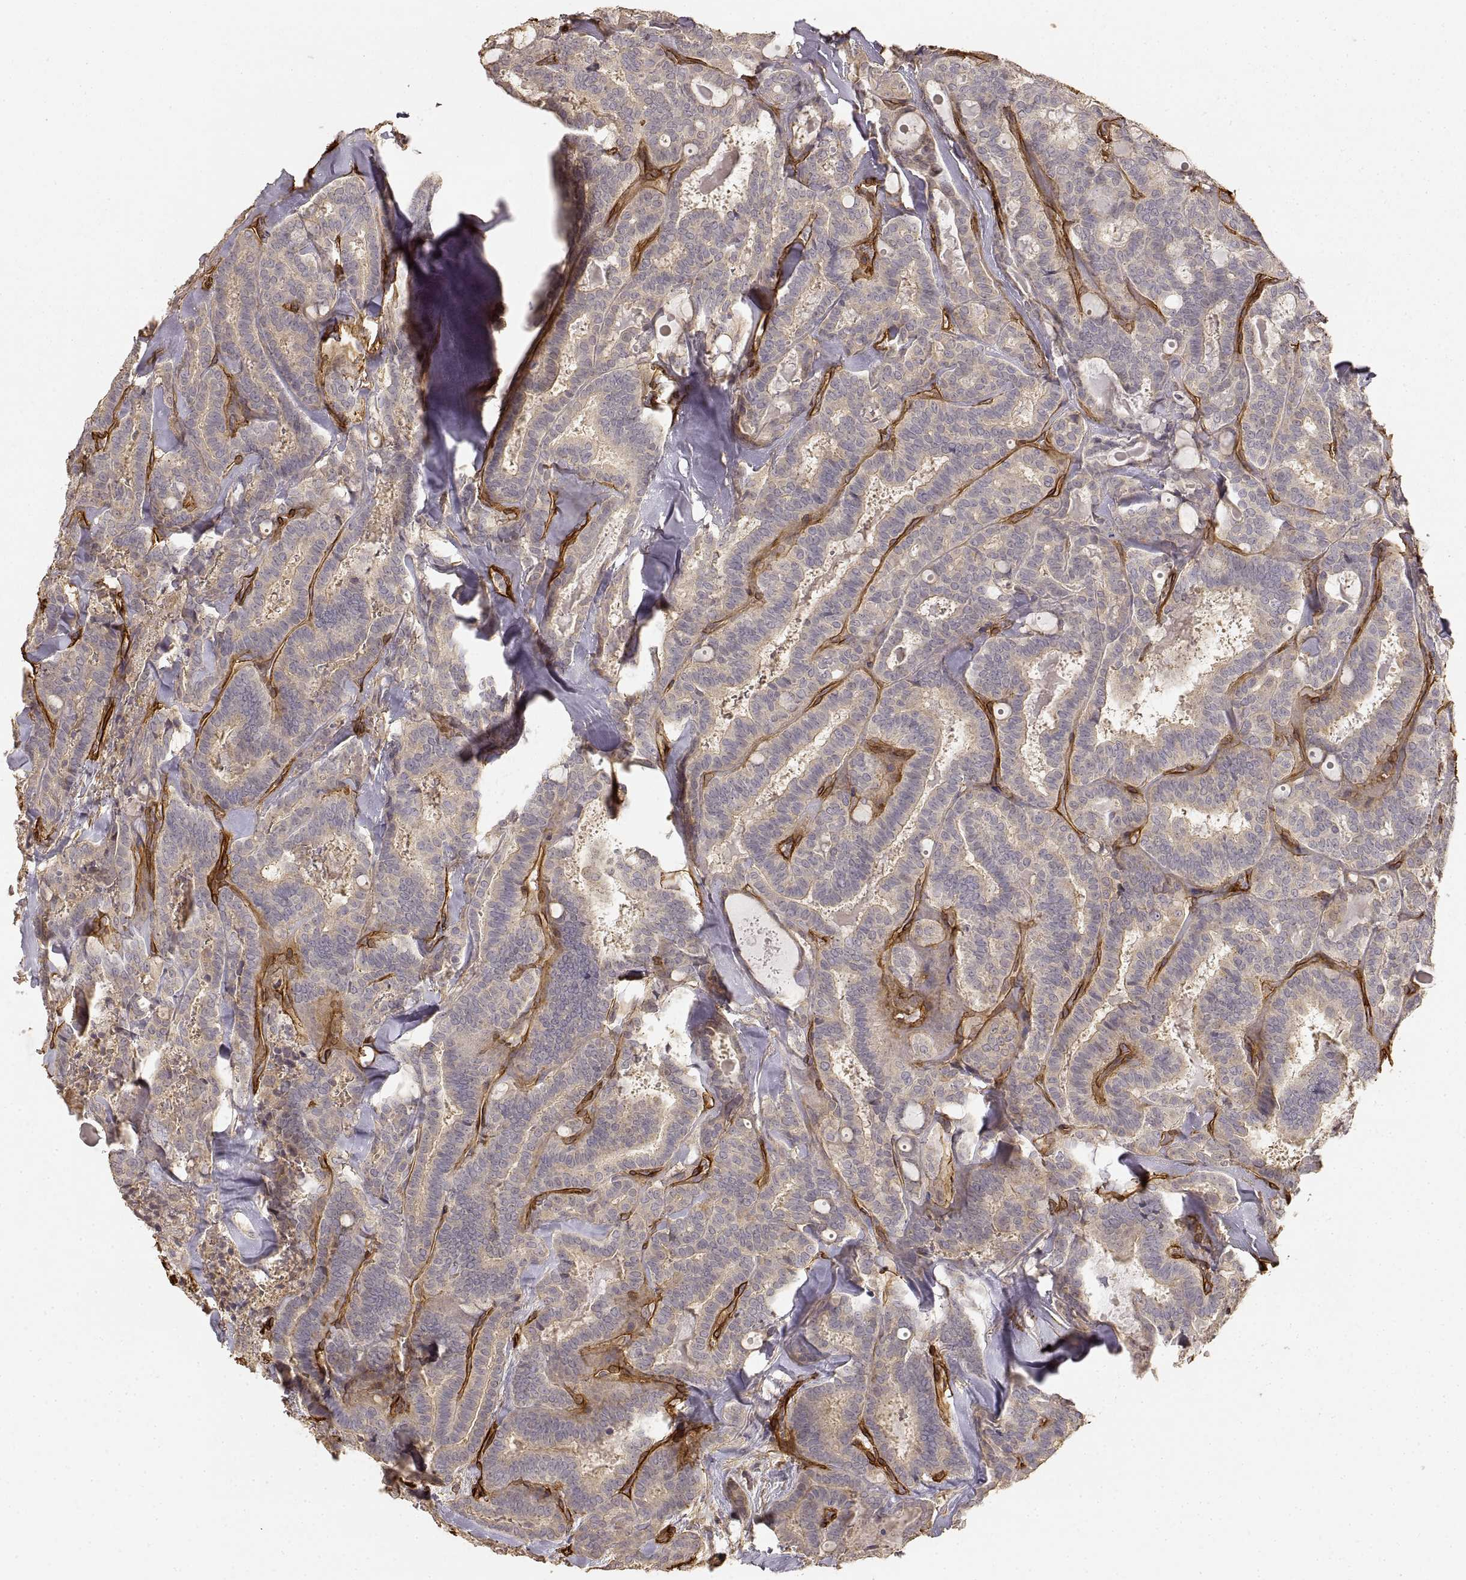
{"staining": {"intensity": "negative", "quantity": "none", "location": "none"}, "tissue": "thyroid cancer", "cell_type": "Tumor cells", "image_type": "cancer", "snomed": [{"axis": "morphology", "description": "Papillary adenocarcinoma, NOS"}, {"axis": "topography", "description": "Thyroid gland"}], "caption": "Tumor cells show no significant protein expression in thyroid cancer.", "gene": "LAMA4", "patient": {"sex": "female", "age": 39}}